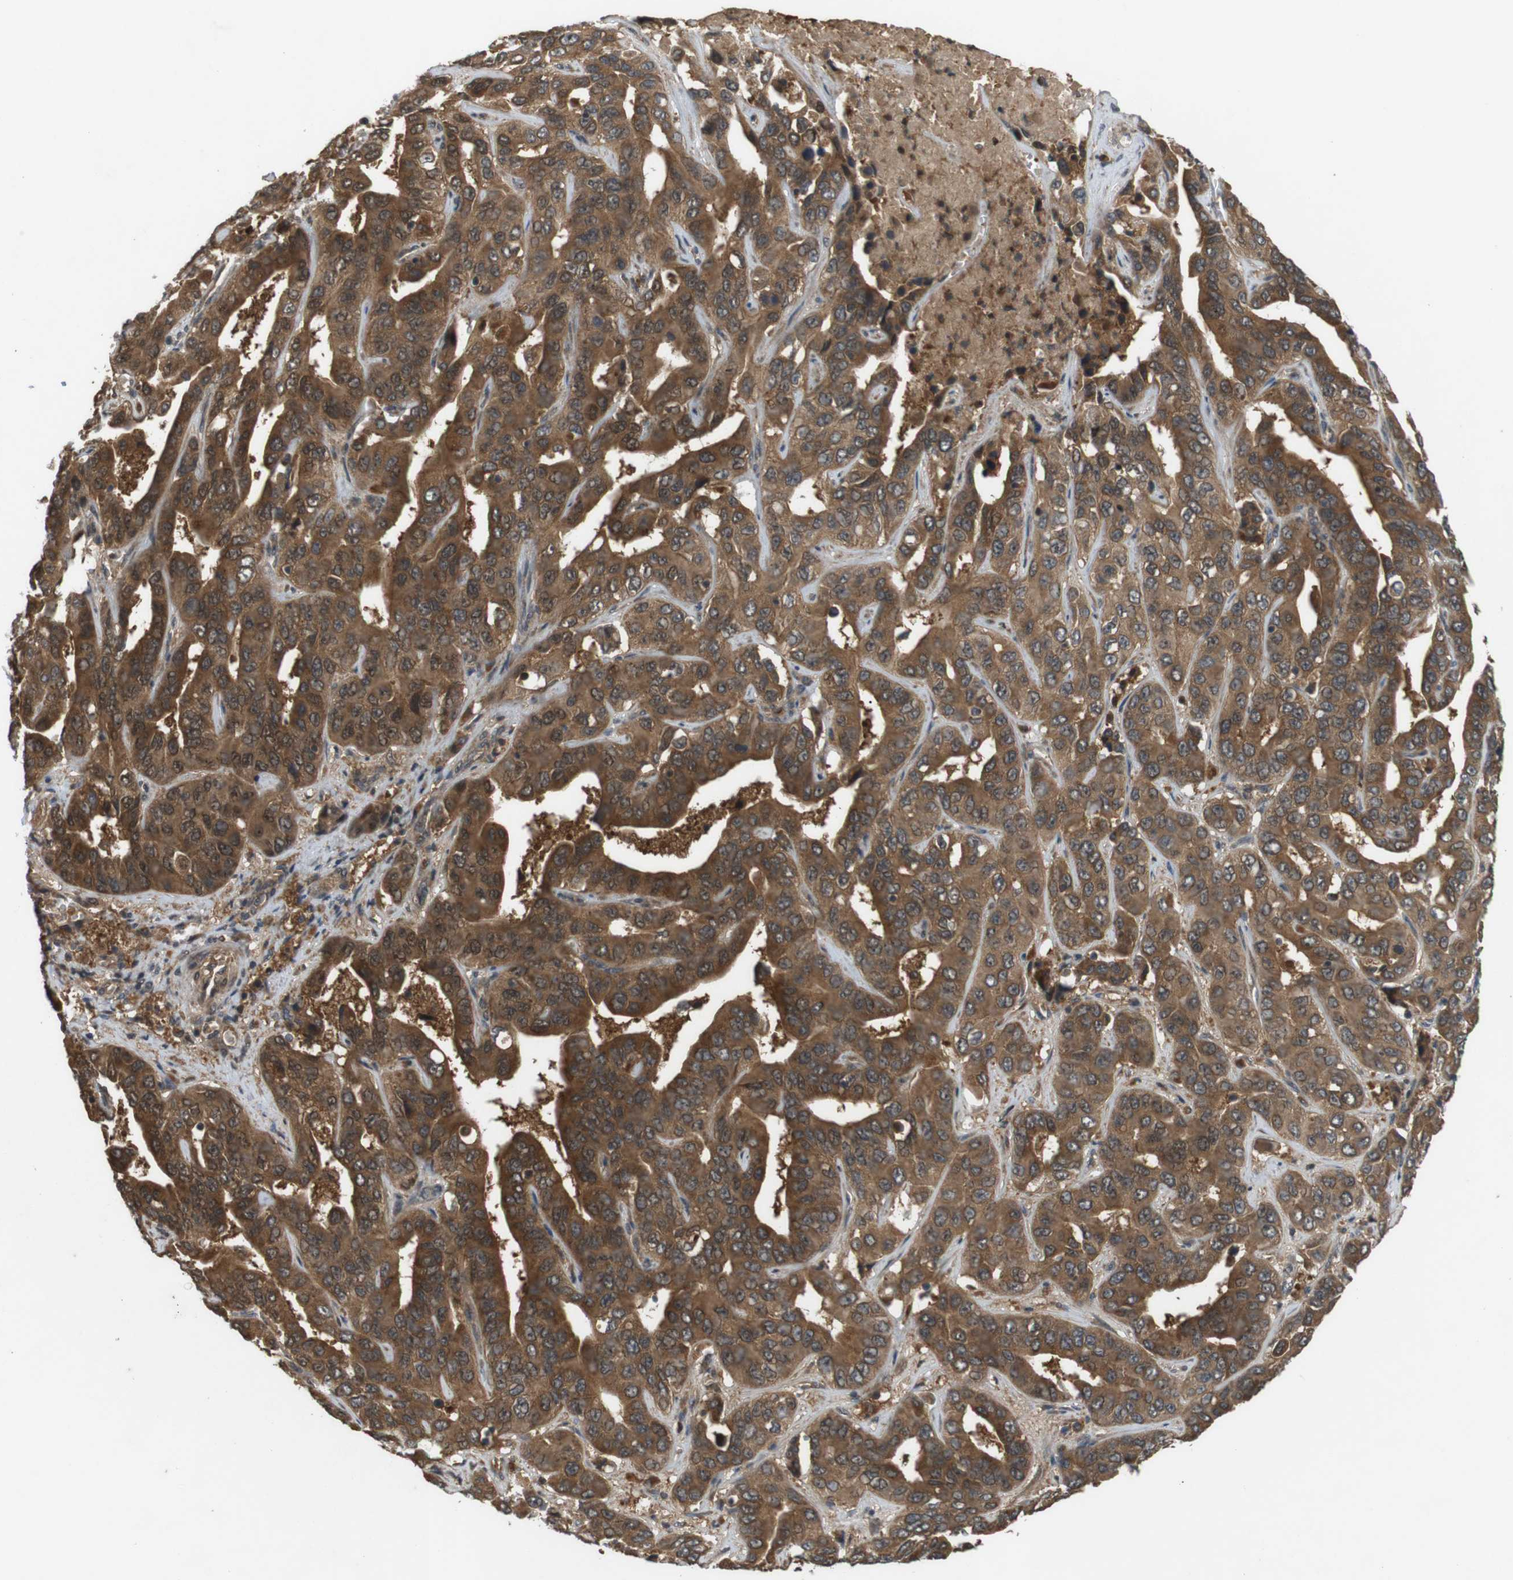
{"staining": {"intensity": "strong", "quantity": ">75%", "location": "cytoplasmic/membranous,nuclear"}, "tissue": "liver cancer", "cell_type": "Tumor cells", "image_type": "cancer", "snomed": [{"axis": "morphology", "description": "Cholangiocarcinoma"}, {"axis": "topography", "description": "Liver"}], "caption": "Protein expression analysis of liver cancer shows strong cytoplasmic/membranous and nuclear positivity in approximately >75% of tumor cells.", "gene": "NFKBIE", "patient": {"sex": "female", "age": 52}}